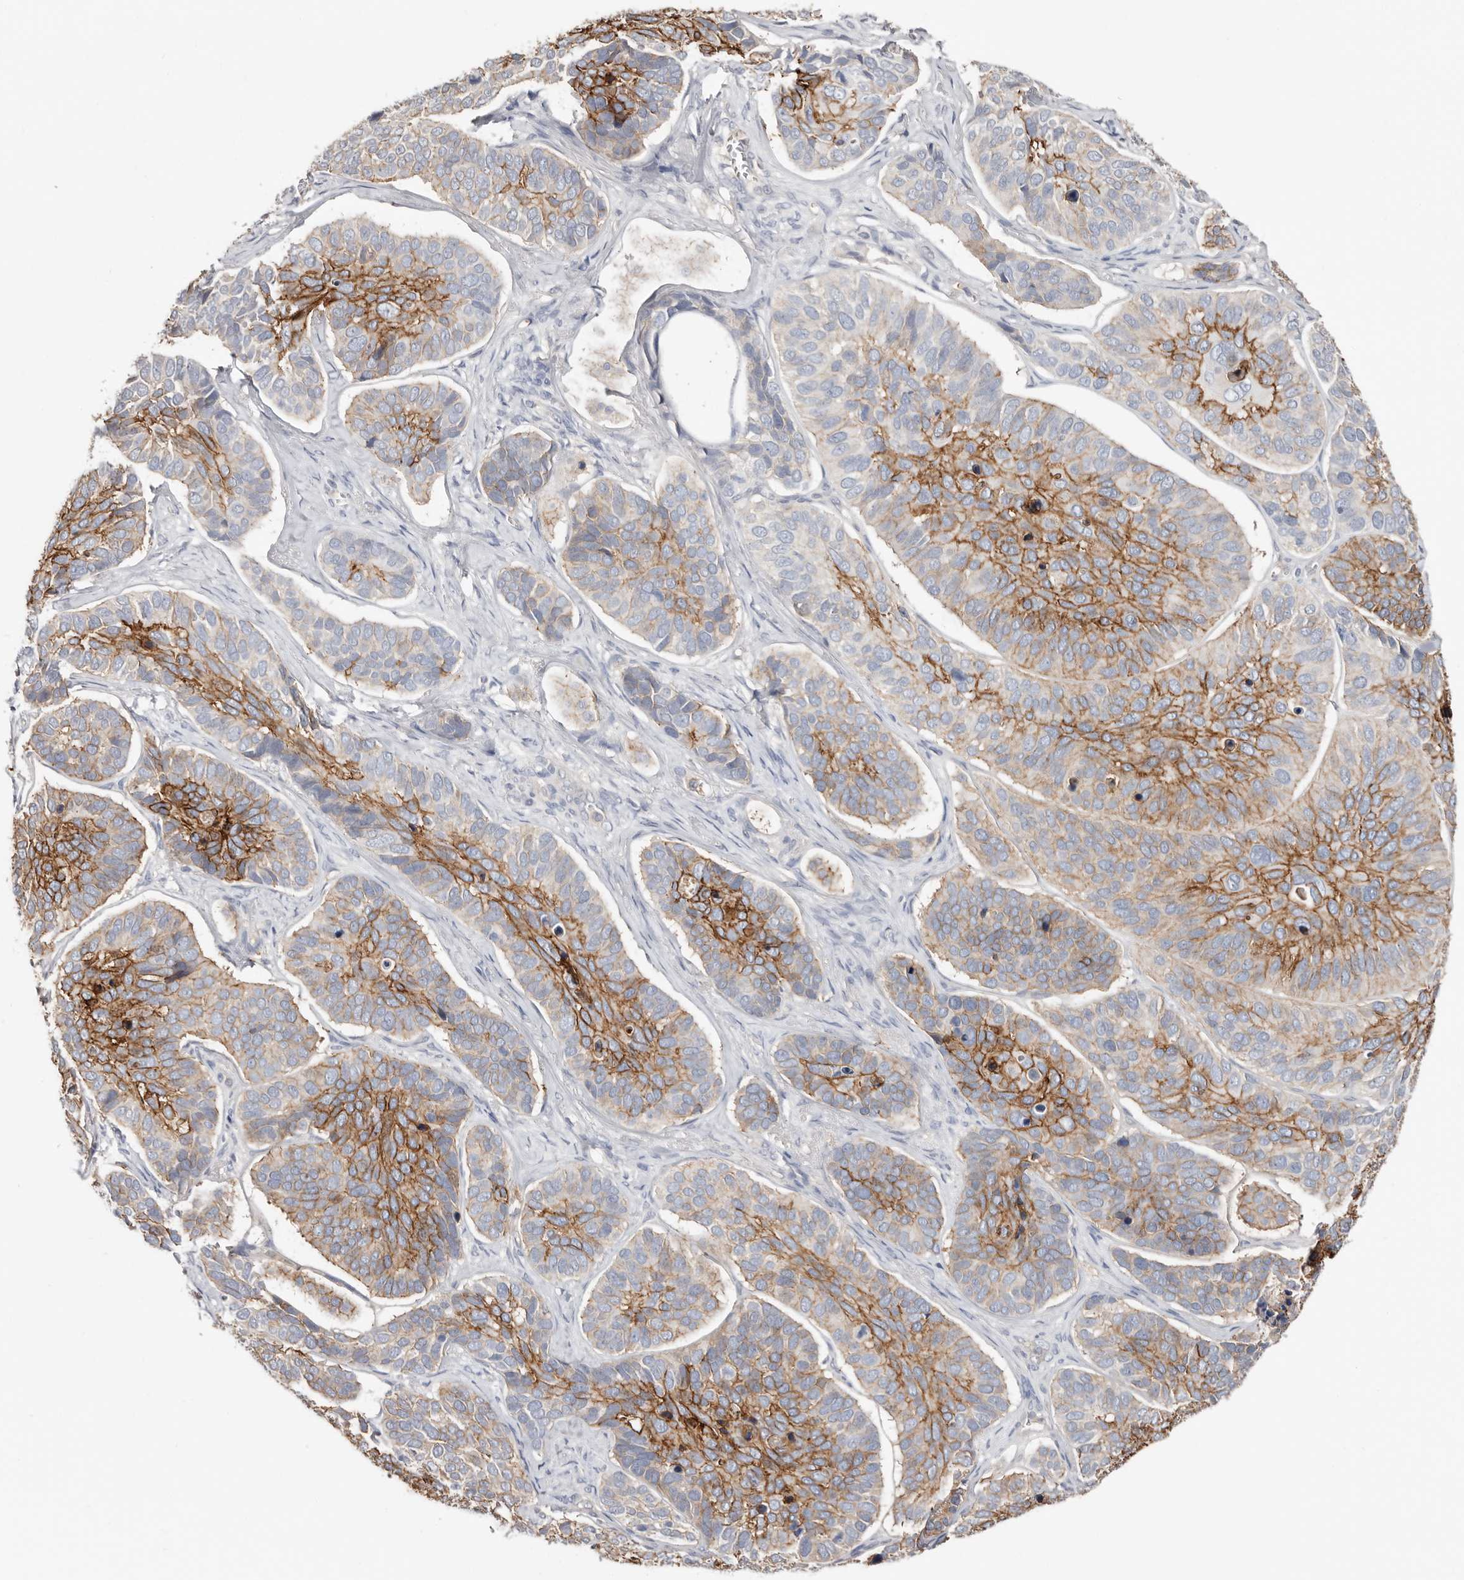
{"staining": {"intensity": "strong", "quantity": "25%-75%", "location": "cytoplasmic/membranous"}, "tissue": "skin cancer", "cell_type": "Tumor cells", "image_type": "cancer", "snomed": [{"axis": "morphology", "description": "Basal cell carcinoma"}, {"axis": "topography", "description": "Skin"}], "caption": "Immunohistochemistry (IHC) staining of skin cancer (basal cell carcinoma), which reveals high levels of strong cytoplasmic/membranous staining in approximately 25%-75% of tumor cells indicating strong cytoplasmic/membranous protein expression. The staining was performed using DAB (brown) for protein detection and nuclei were counterstained in hematoxylin (blue).", "gene": "S100A14", "patient": {"sex": "male", "age": 62}}